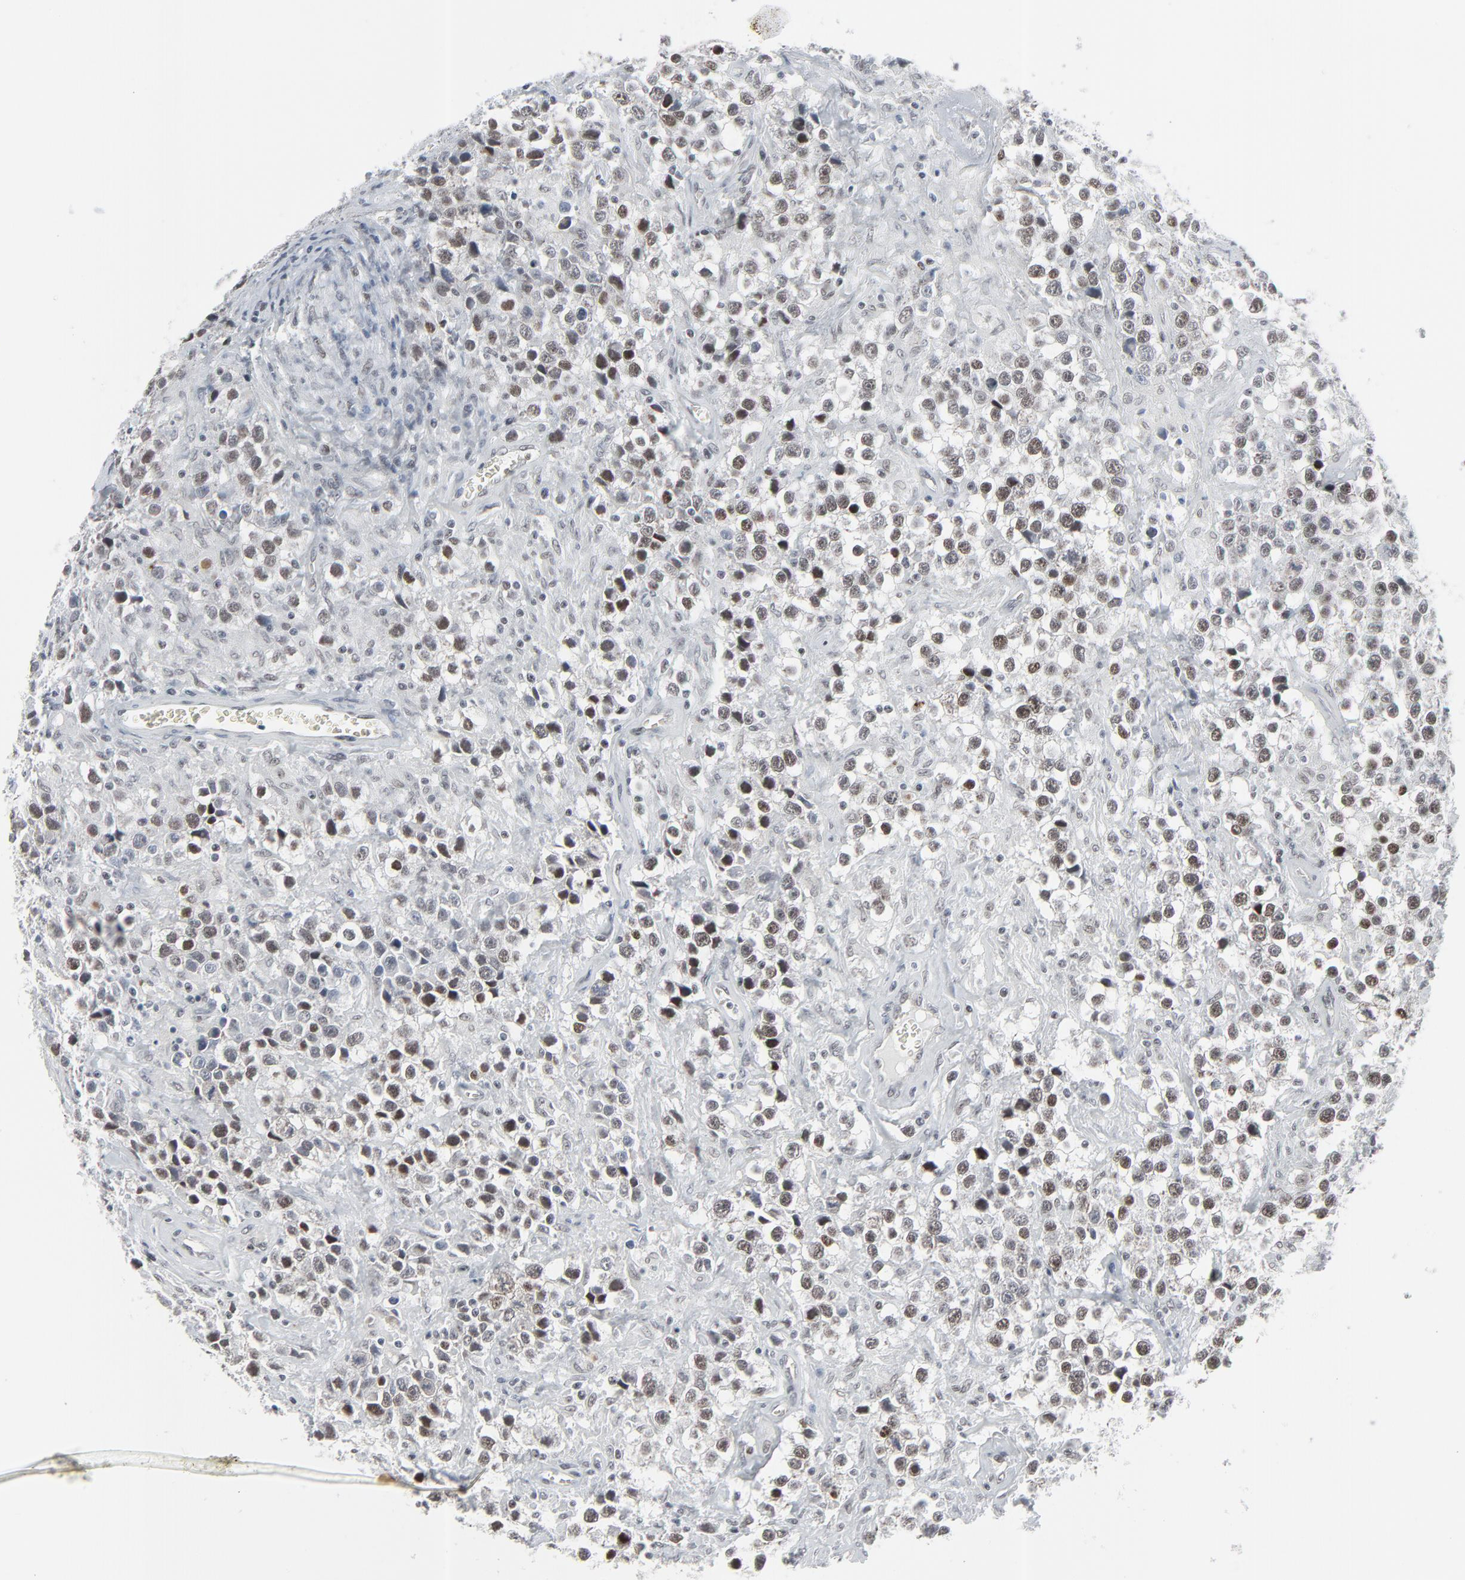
{"staining": {"intensity": "moderate", "quantity": ">75%", "location": "nuclear"}, "tissue": "testis cancer", "cell_type": "Tumor cells", "image_type": "cancer", "snomed": [{"axis": "morphology", "description": "Seminoma, NOS"}, {"axis": "topography", "description": "Testis"}], "caption": "Testis seminoma stained for a protein (brown) demonstrates moderate nuclear positive staining in about >75% of tumor cells.", "gene": "FBXO28", "patient": {"sex": "male", "age": 43}}